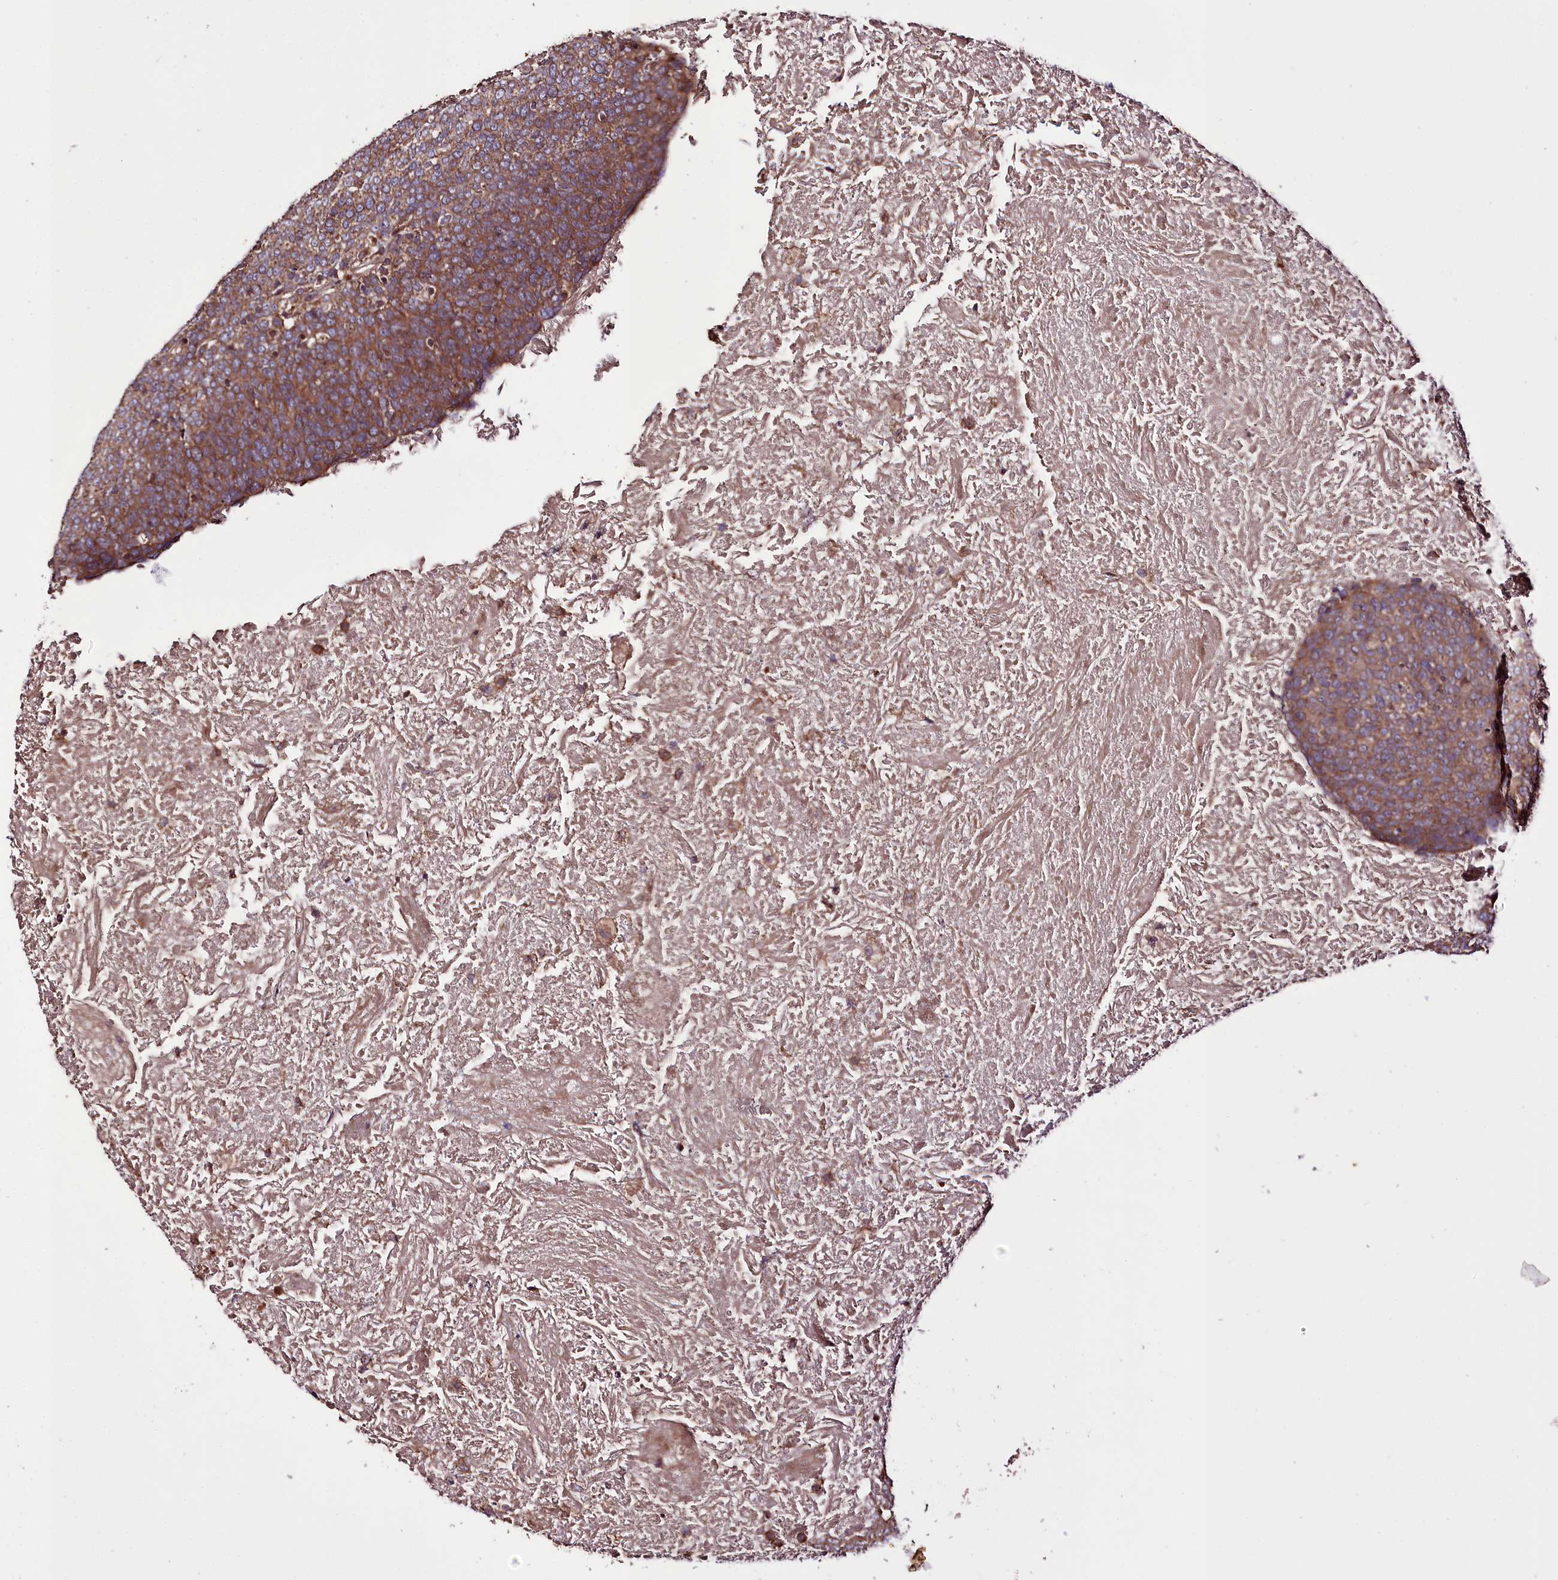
{"staining": {"intensity": "moderate", "quantity": ">75%", "location": "cytoplasmic/membranous"}, "tissue": "head and neck cancer", "cell_type": "Tumor cells", "image_type": "cancer", "snomed": [{"axis": "morphology", "description": "Squamous cell carcinoma, NOS"}, {"axis": "morphology", "description": "Squamous cell carcinoma, metastatic, NOS"}, {"axis": "topography", "description": "Lymph node"}, {"axis": "topography", "description": "Head-Neck"}], "caption": "The micrograph demonstrates staining of head and neck metastatic squamous cell carcinoma, revealing moderate cytoplasmic/membranous protein staining (brown color) within tumor cells.", "gene": "WWC1", "patient": {"sex": "male", "age": 62}}